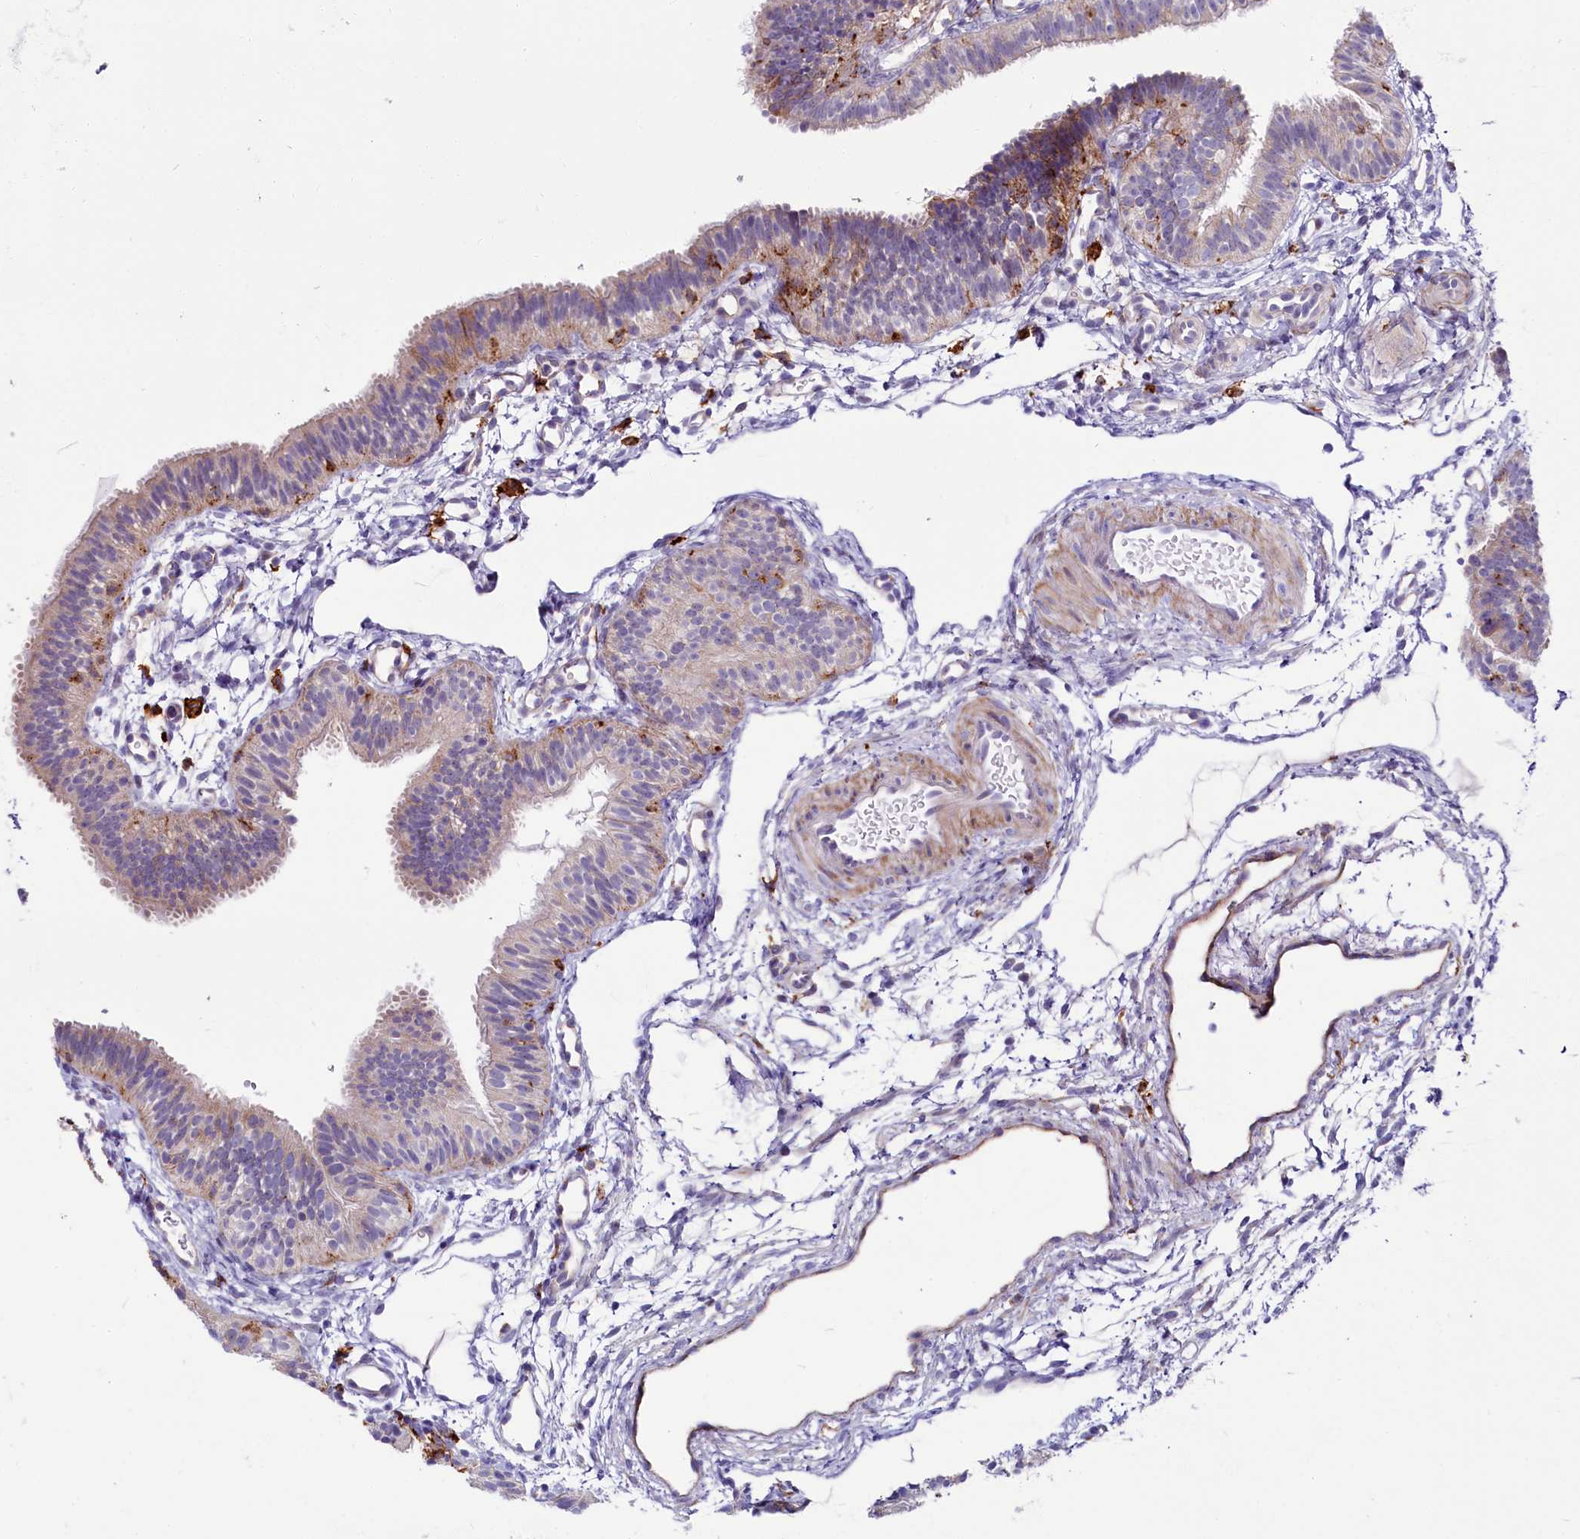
{"staining": {"intensity": "strong", "quantity": "25%-75%", "location": "cytoplasmic/membranous"}, "tissue": "fallopian tube", "cell_type": "Glandular cells", "image_type": "normal", "snomed": [{"axis": "morphology", "description": "Normal tissue, NOS"}, {"axis": "topography", "description": "Fallopian tube"}], "caption": "Fallopian tube stained with a brown dye shows strong cytoplasmic/membranous positive expression in approximately 25%-75% of glandular cells.", "gene": "IL20RA", "patient": {"sex": "female", "age": 35}}